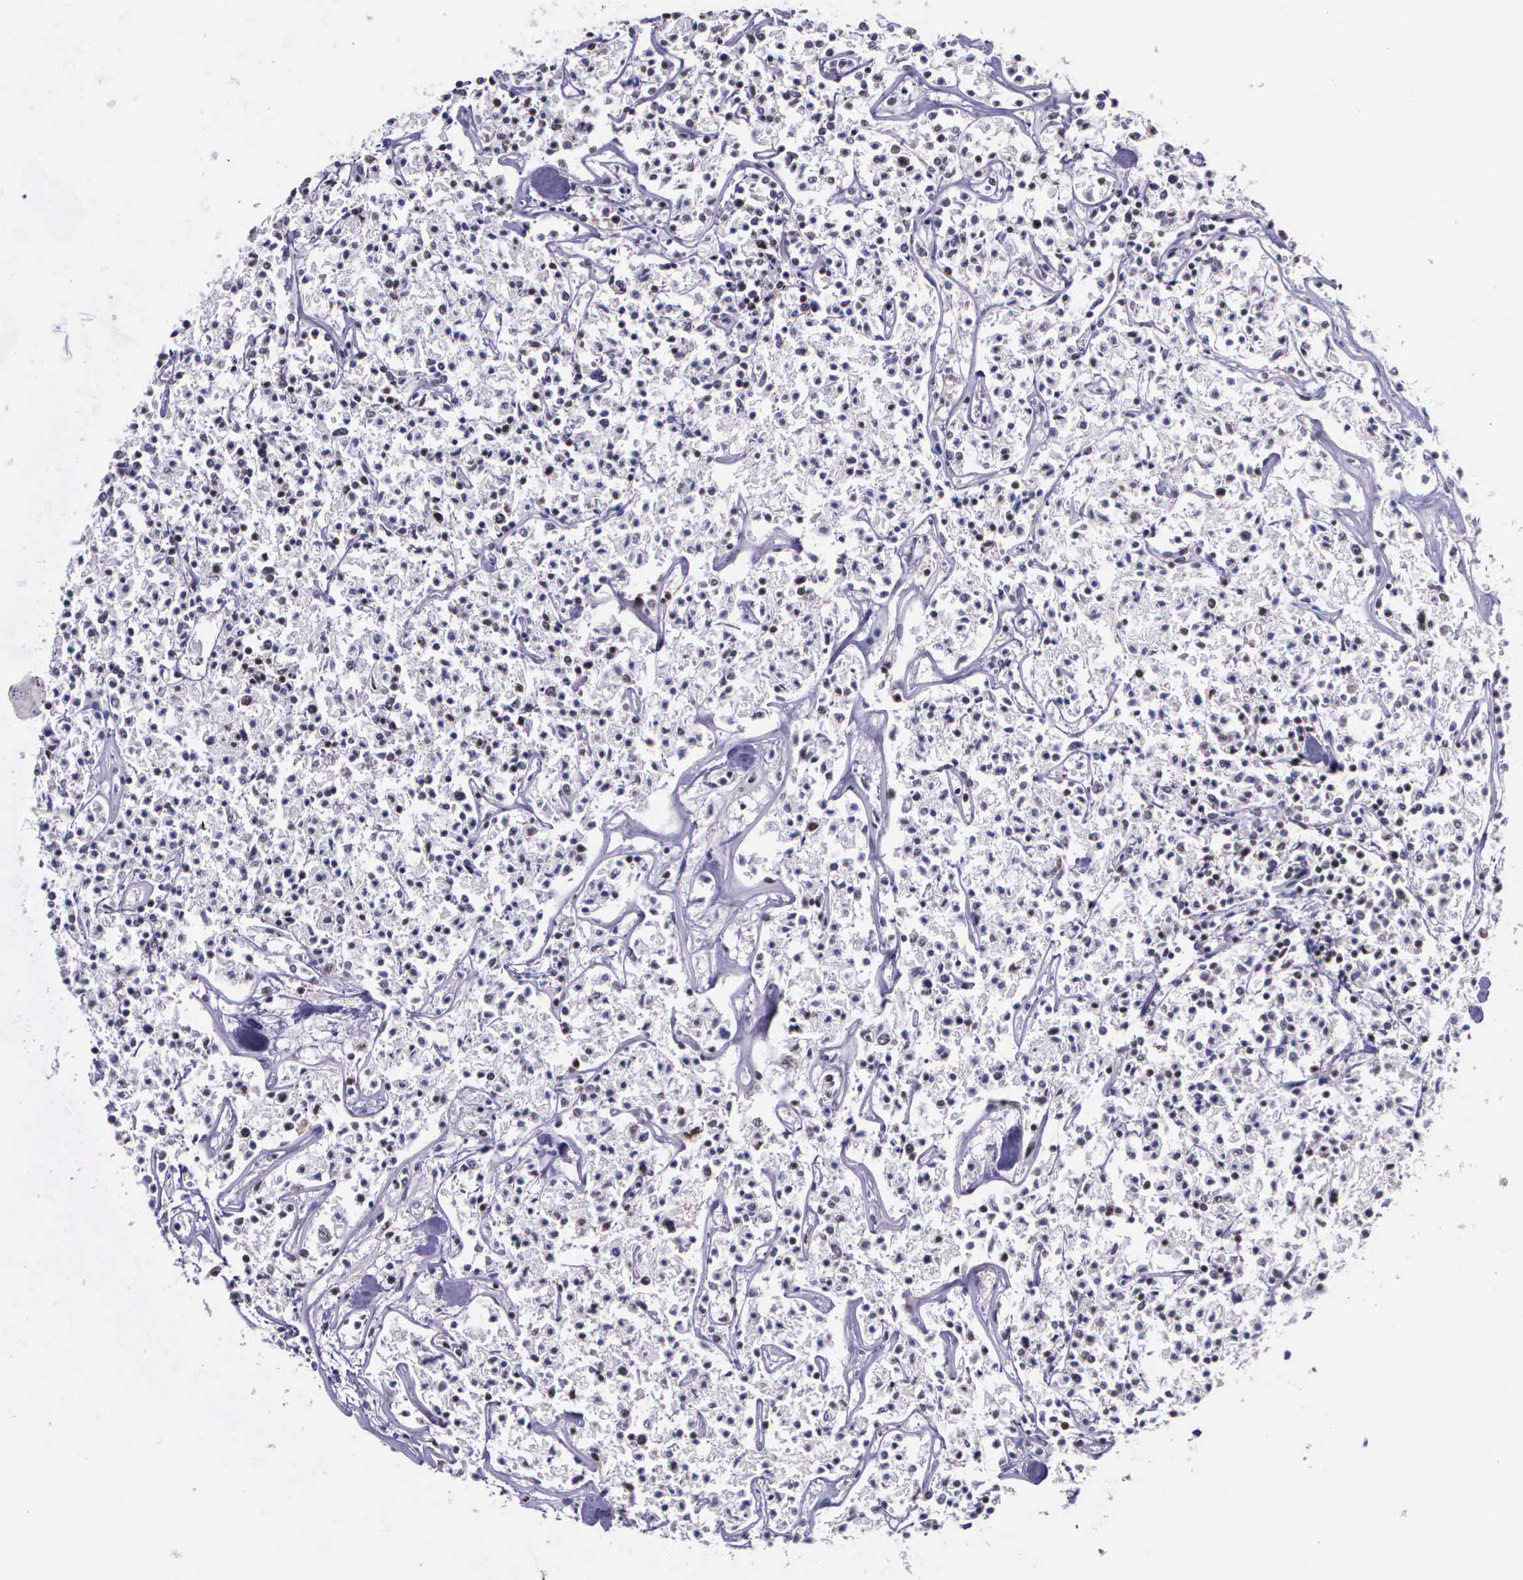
{"staining": {"intensity": "weak", "quantity": "<25%", "location": "nuclear"}, "tissue": "lymphoma", "cell_type": "Tumor cells", "image_type": "cancer", "snomed": [{"axis": "morphology", "description": "Malignant lymphoma, non-Hodgkin's type, Low grade"}, {"axis": "topography", "description": "Small intestine"}], "caption": "IHC histopathology image of neoplastic tissue: lymphoma stained with DAB (3,3'-diaminobenzidine) reveals no significant protein positivity in tumor cells.", "gene": "FAM47A", "patient": {"sex": "female", "age": 59}}